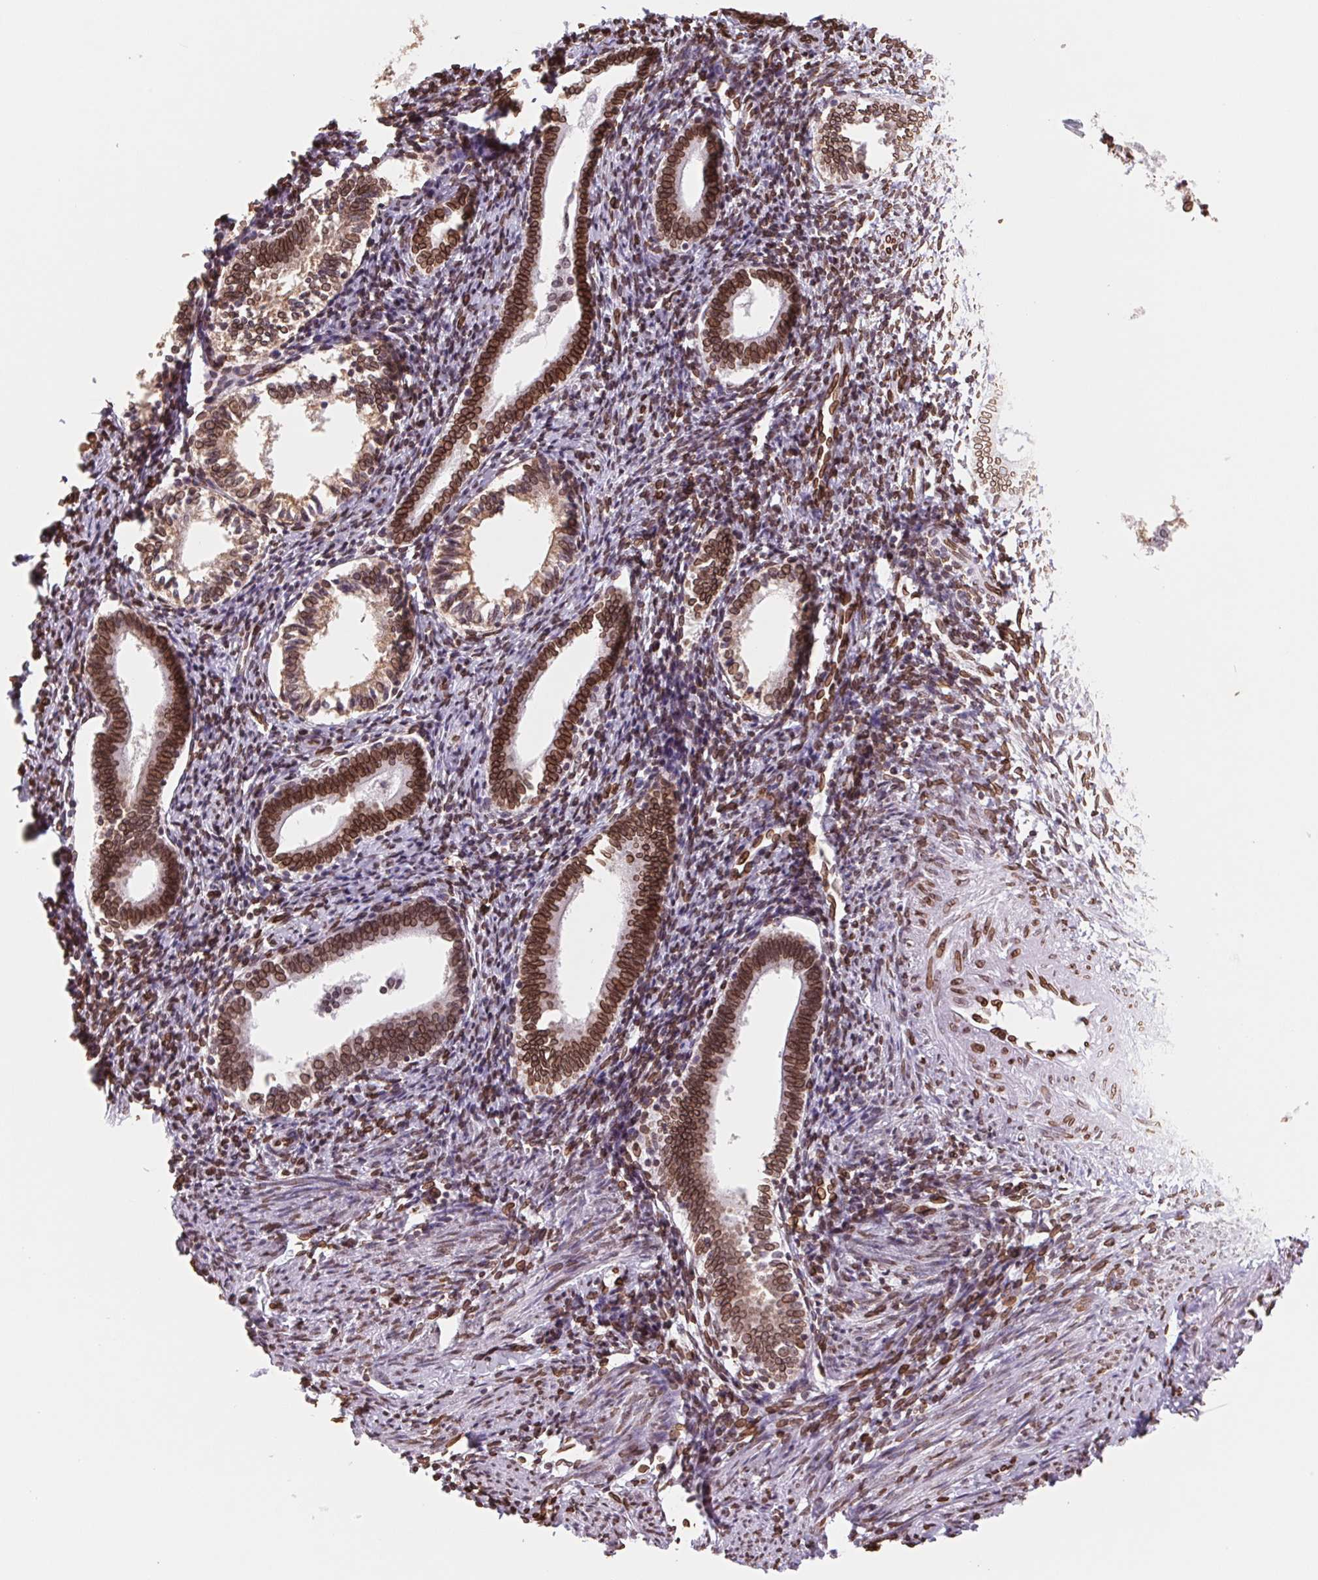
{"staining": {"intensity": "strong", "quantity": ">75%", "location": "cytoplasmic/membranous,nuclear"}, "tissue": "endometrium", "cell_type": "Cells in endometrial stroma", "image_type": "normal", "snomed": [{"axis": "morphology", "description": "Normal tissue, NOS"}, {"axis": "topography", "description": "Endometrium"}], "caption": "IHC micrograph of benign human endometrium stained for a protein (brown), which displays high levels of strong cytoplasmic/membranous,nuclear expression in approximately >75% of cells in endometrial stroma.", "gene": "LMNB2", "patient": {"sex": "female", "age": 41}}